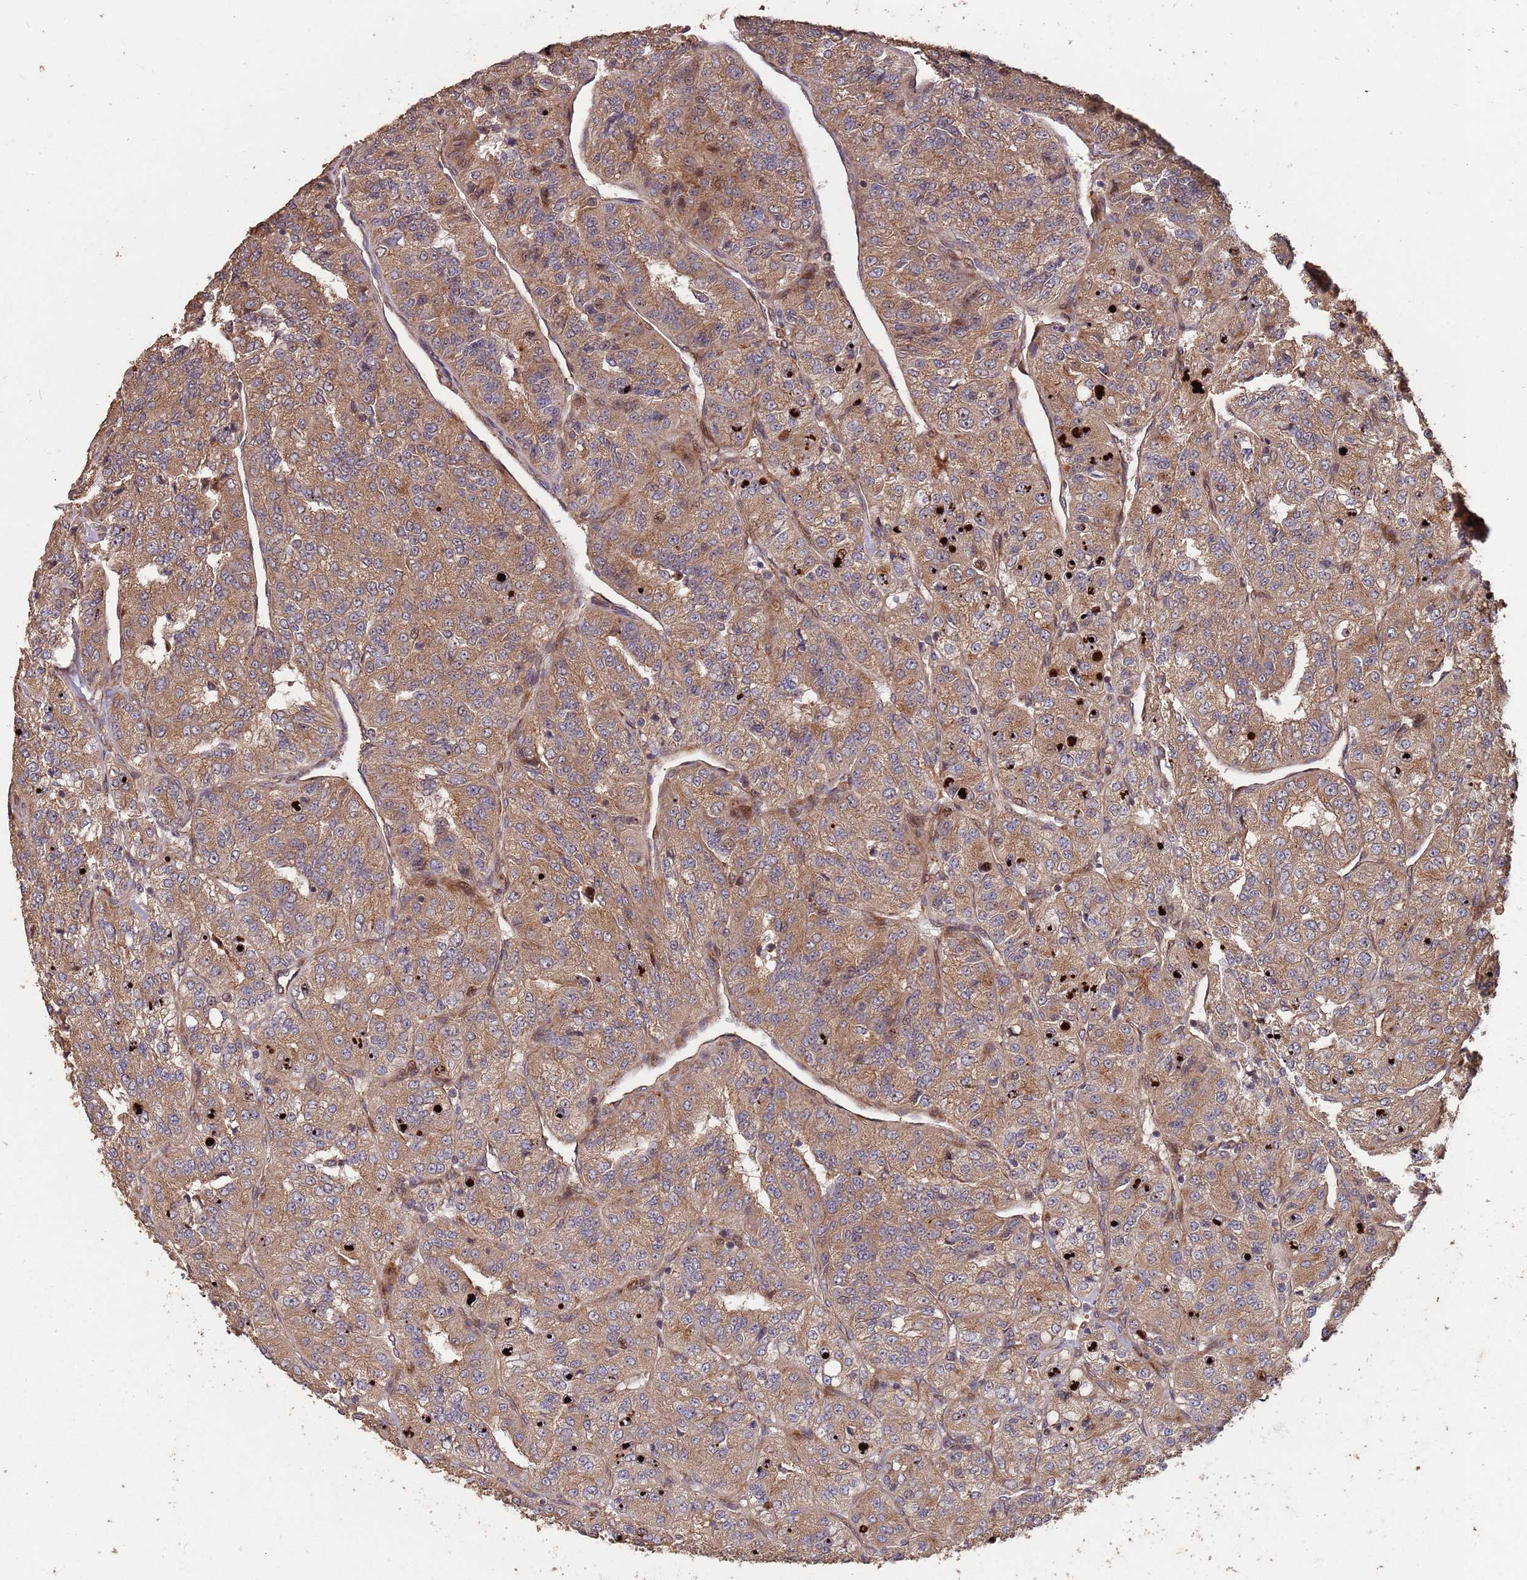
{"staining": {"intensity": "moderate", "quantity": ">75%", "location": "cytoplasmic/membranous,nuclear"}, "tissue": "renal cancer", "cell_type": "Tumor cells", "image_type": "cancer", "snomed": [{"axis": "morphology", "description": "Adenocarcinoma, NOS"}, {"axis": "topography", "description": "Kidney"}], "caption": "Renal cancer (adenocarcinoma) tissue exhibits moderate cytoplasmic/membranous and nuclear expression in approximately >75% of tumor cells, visualized by immunohistochemistry.", "gene": "ZNF428", "patient": {"sex": "female", "age": 63}}